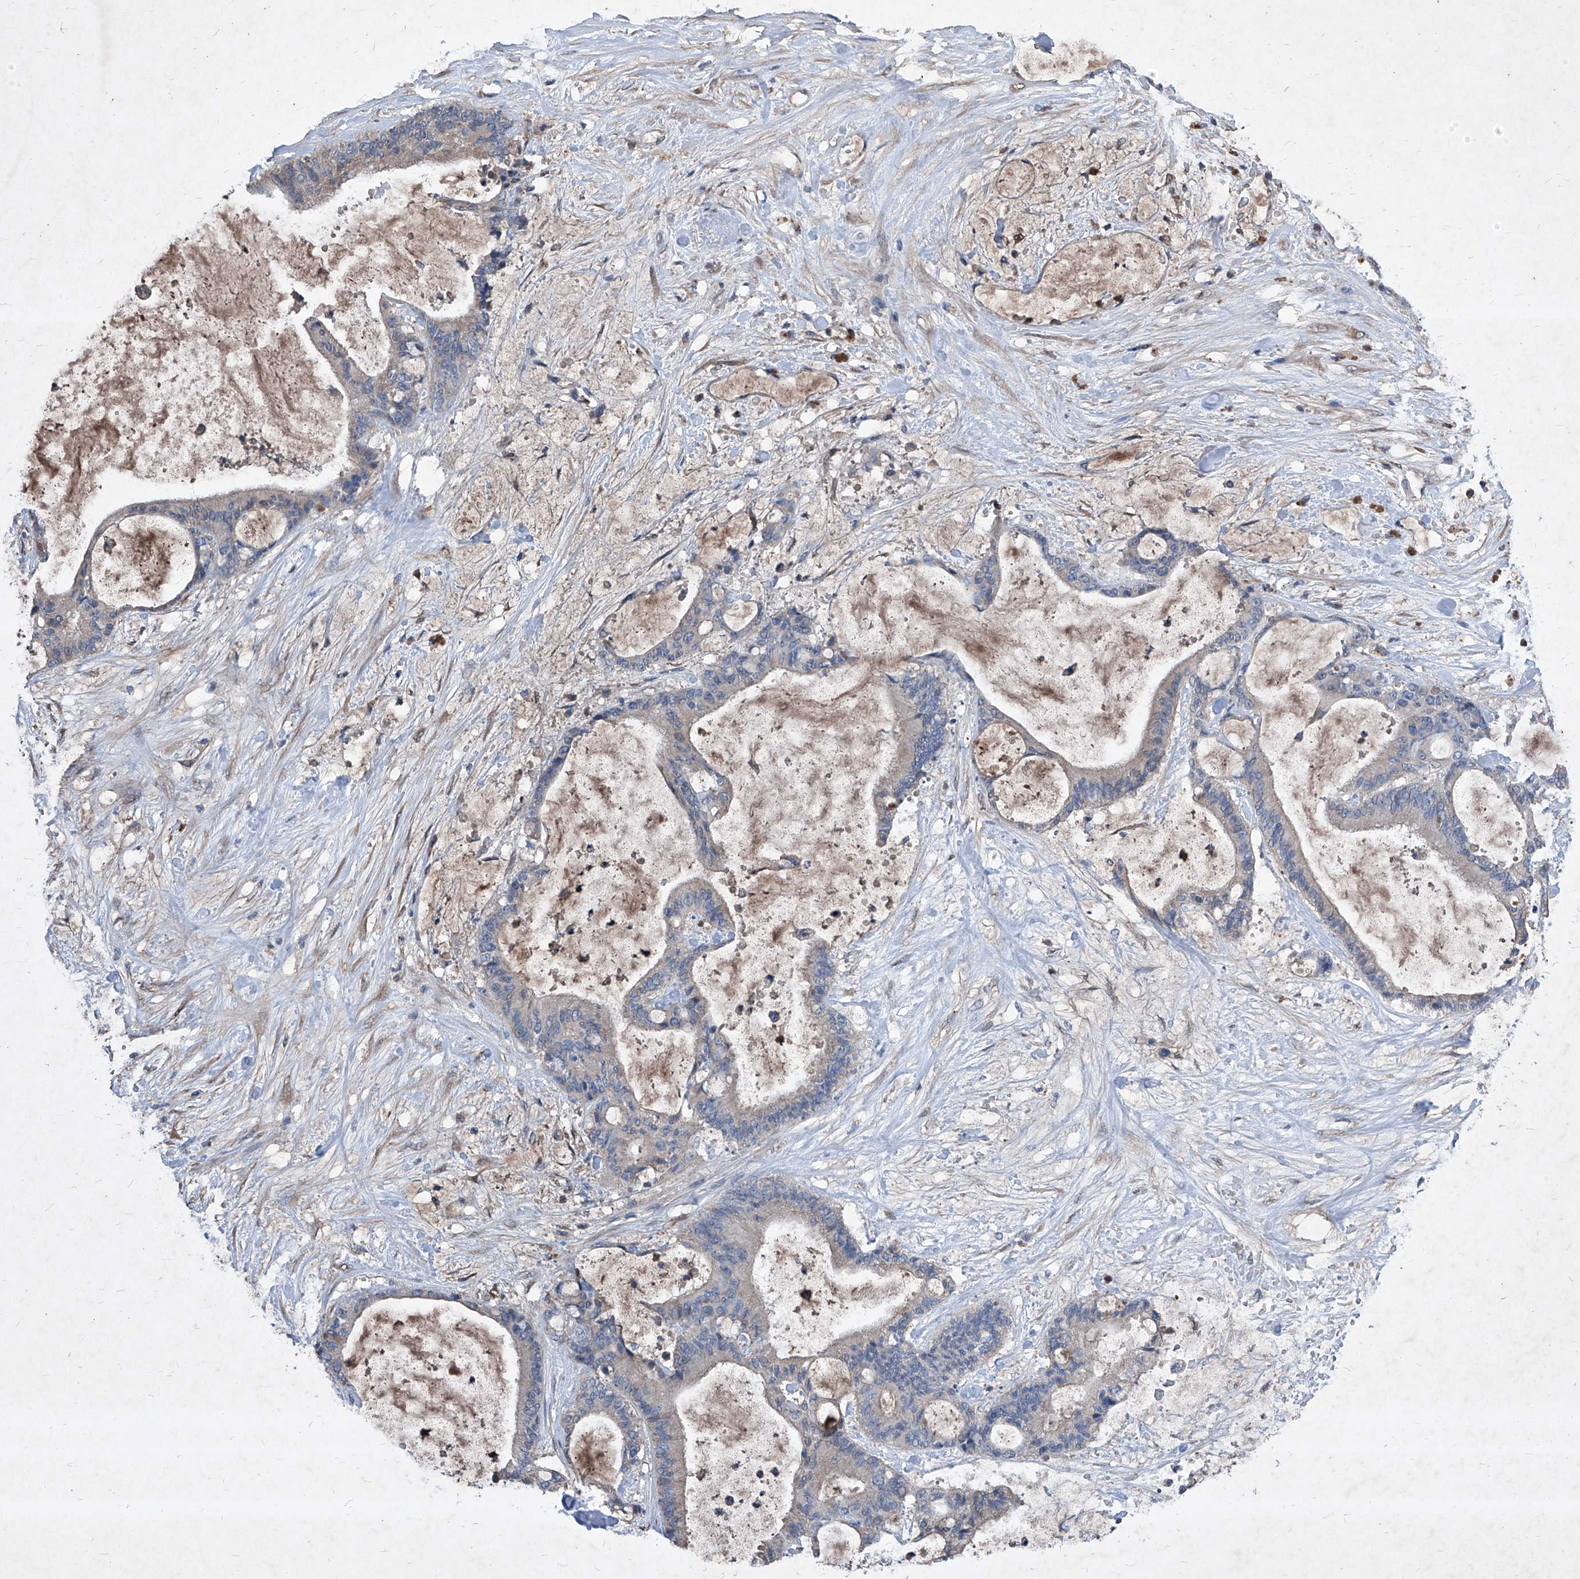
{"staining": {"intensity": "negative", "quantity": "none", "location": "none"}, "tissue": "liver cancer", "cell_type": "Tumor cells", "image_type": "cancer", "snomed": [{"axis": "morphology", "description": "Cholangiocarcinoma"}, {"axis": "topography", "description": "Liver"}], "caption": "DAB immunohistochemical staining of human liver cholangiocarcinoma demonstrates no significant staining in tumor cells.", "gene": "SYNGR1", "patient": {"sex": "female", "age": 73}}